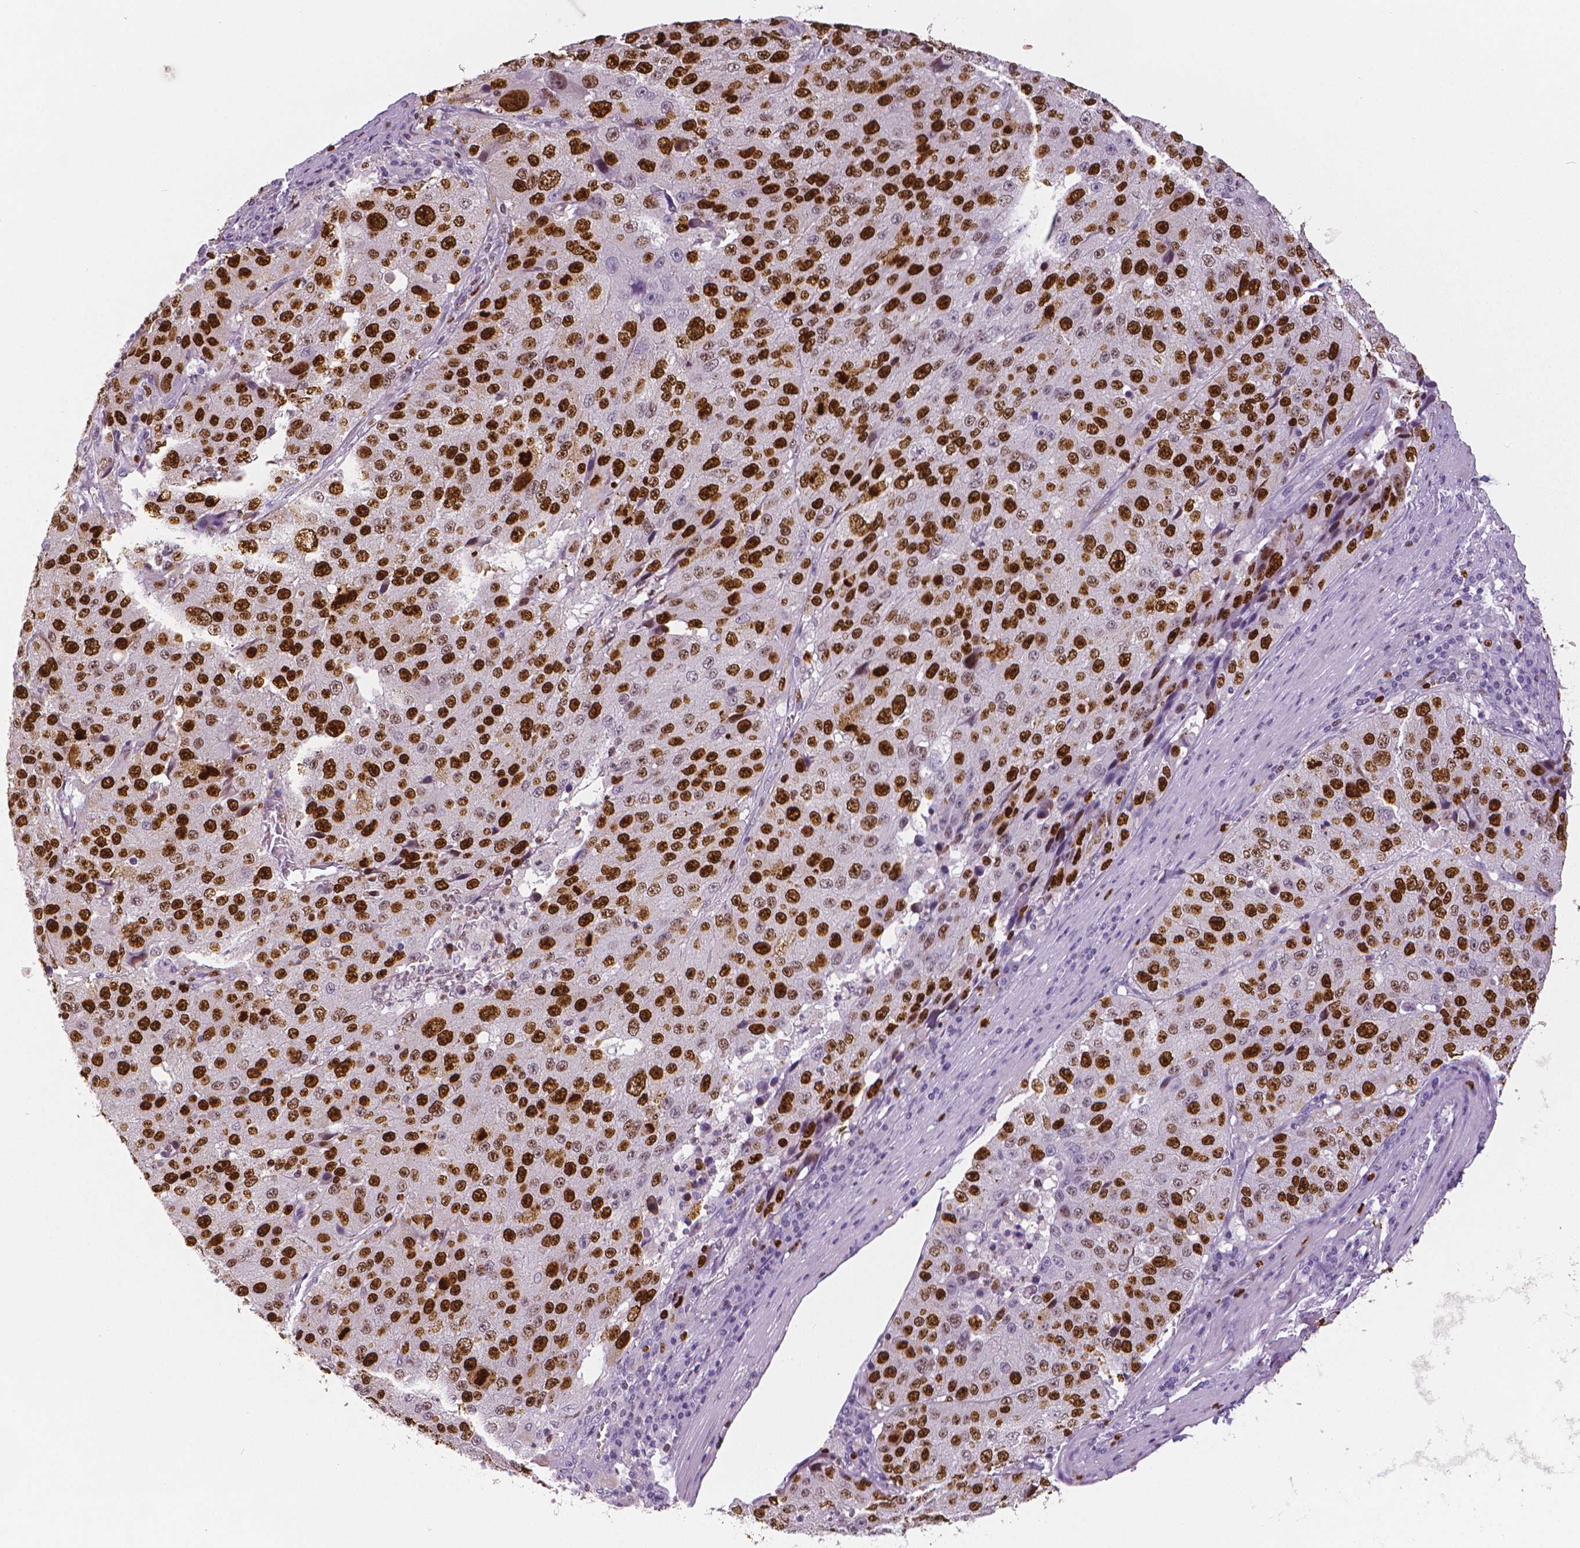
{"staining": {"intensity": "strong", "quantity": ">75%", "location": "nuclear"}, "tissue": "stomach cancer", "cell_type": "Tumor cells", "image_type": "cancer", "snomed": [{"axis": "morphology", "description": "Adenocarcinoma, NOS"}, {"axis": "topography", "description": "Stomach"}], "caption": "DAB immunohistochemical staining of stomach adenocarcinoma demonstrates strong nuclear protein positivity in about >75% of tumor cells.", "gene": "MKI67", "patient": {"sex": "male", "age": 71}}